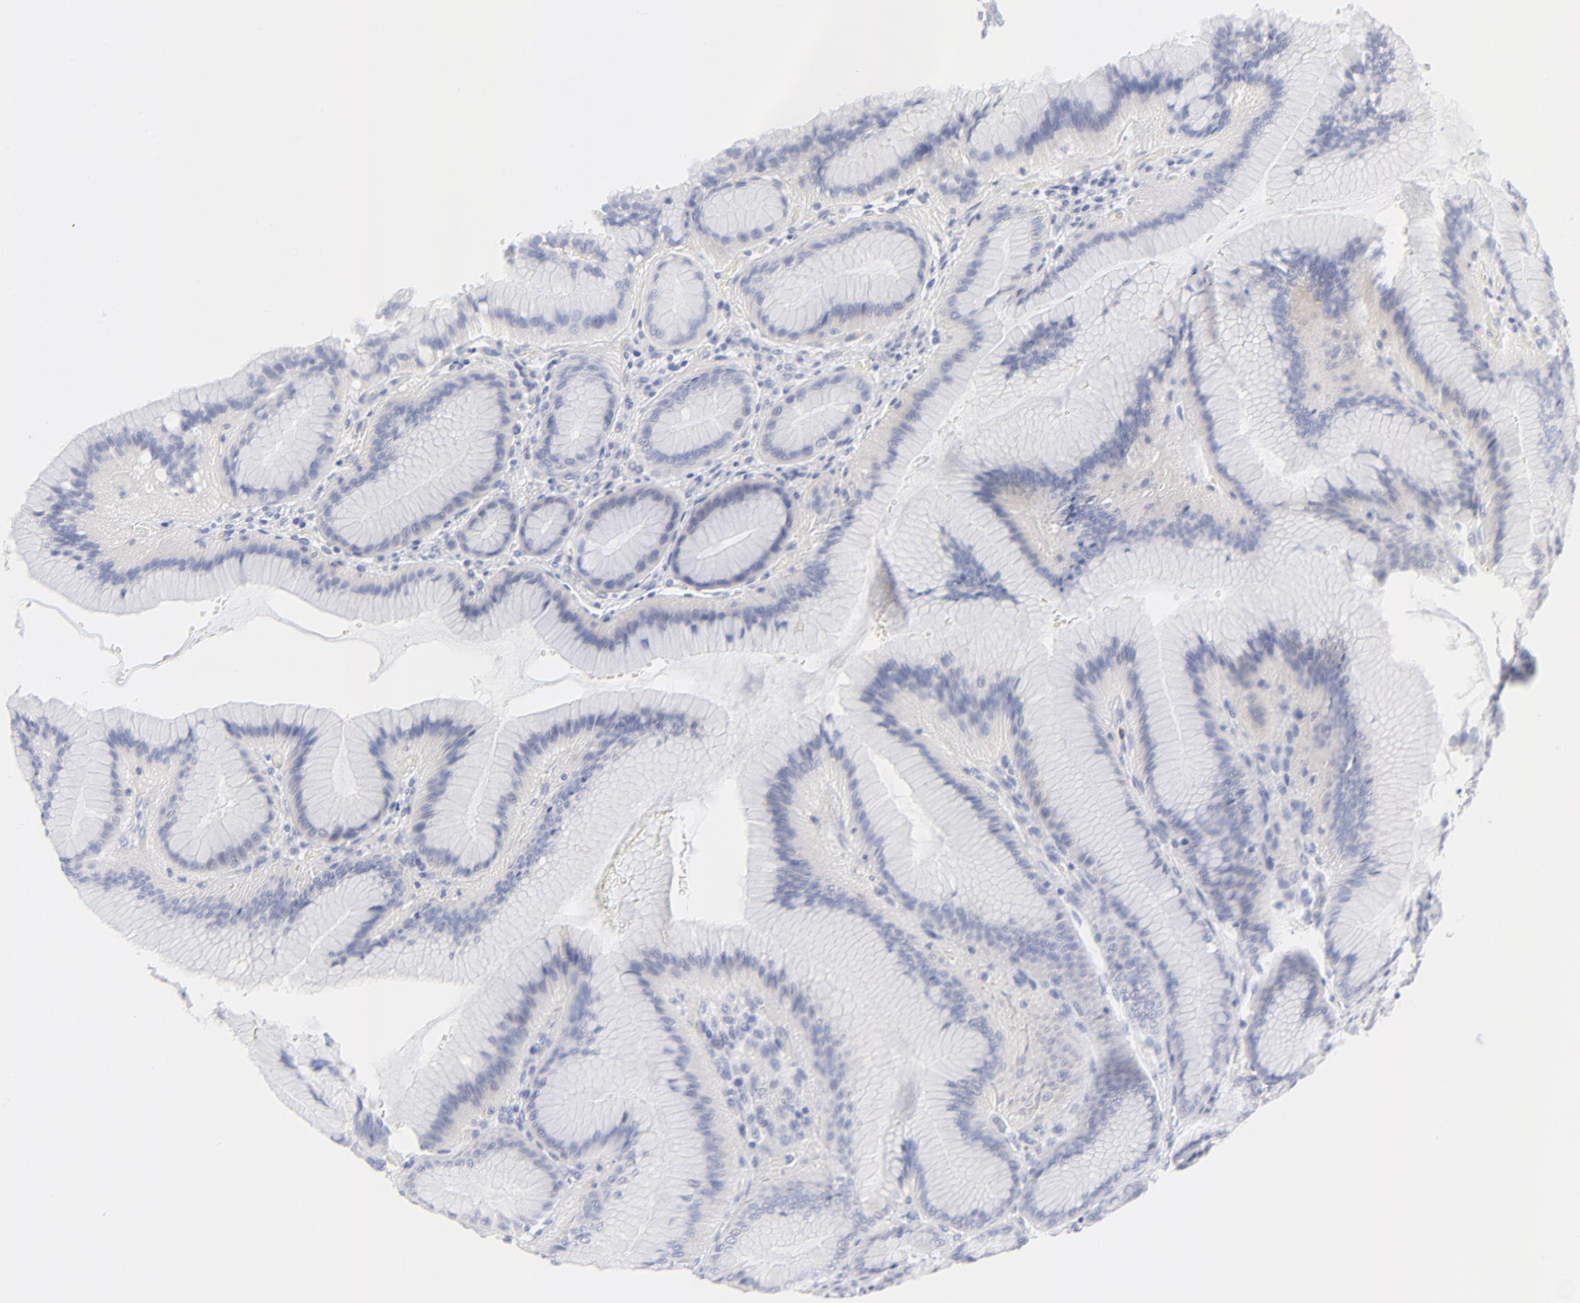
{"staining": {"intensity": "negative", "quantity": "none", "location": "none"}, "tissue": "stomach", "cell_type": "Glandular cells", "image_type": "normal", "snomed": [{"axis": "morphology", "description": "Normal tissue, NOS"}, {"axis": "morphology", "description": "Adenocarcinoma, NOS"}, {"axis": "topography", "description": "Stomach"}, {"axis": "topography", "description": "Stomach, lower"}], "caption": "This is an IHC histopathology image of benign human stomach. There is no expression in glandular cells.", "gene": "PSD3", "patient": {"sex": "female", "age": 65}}